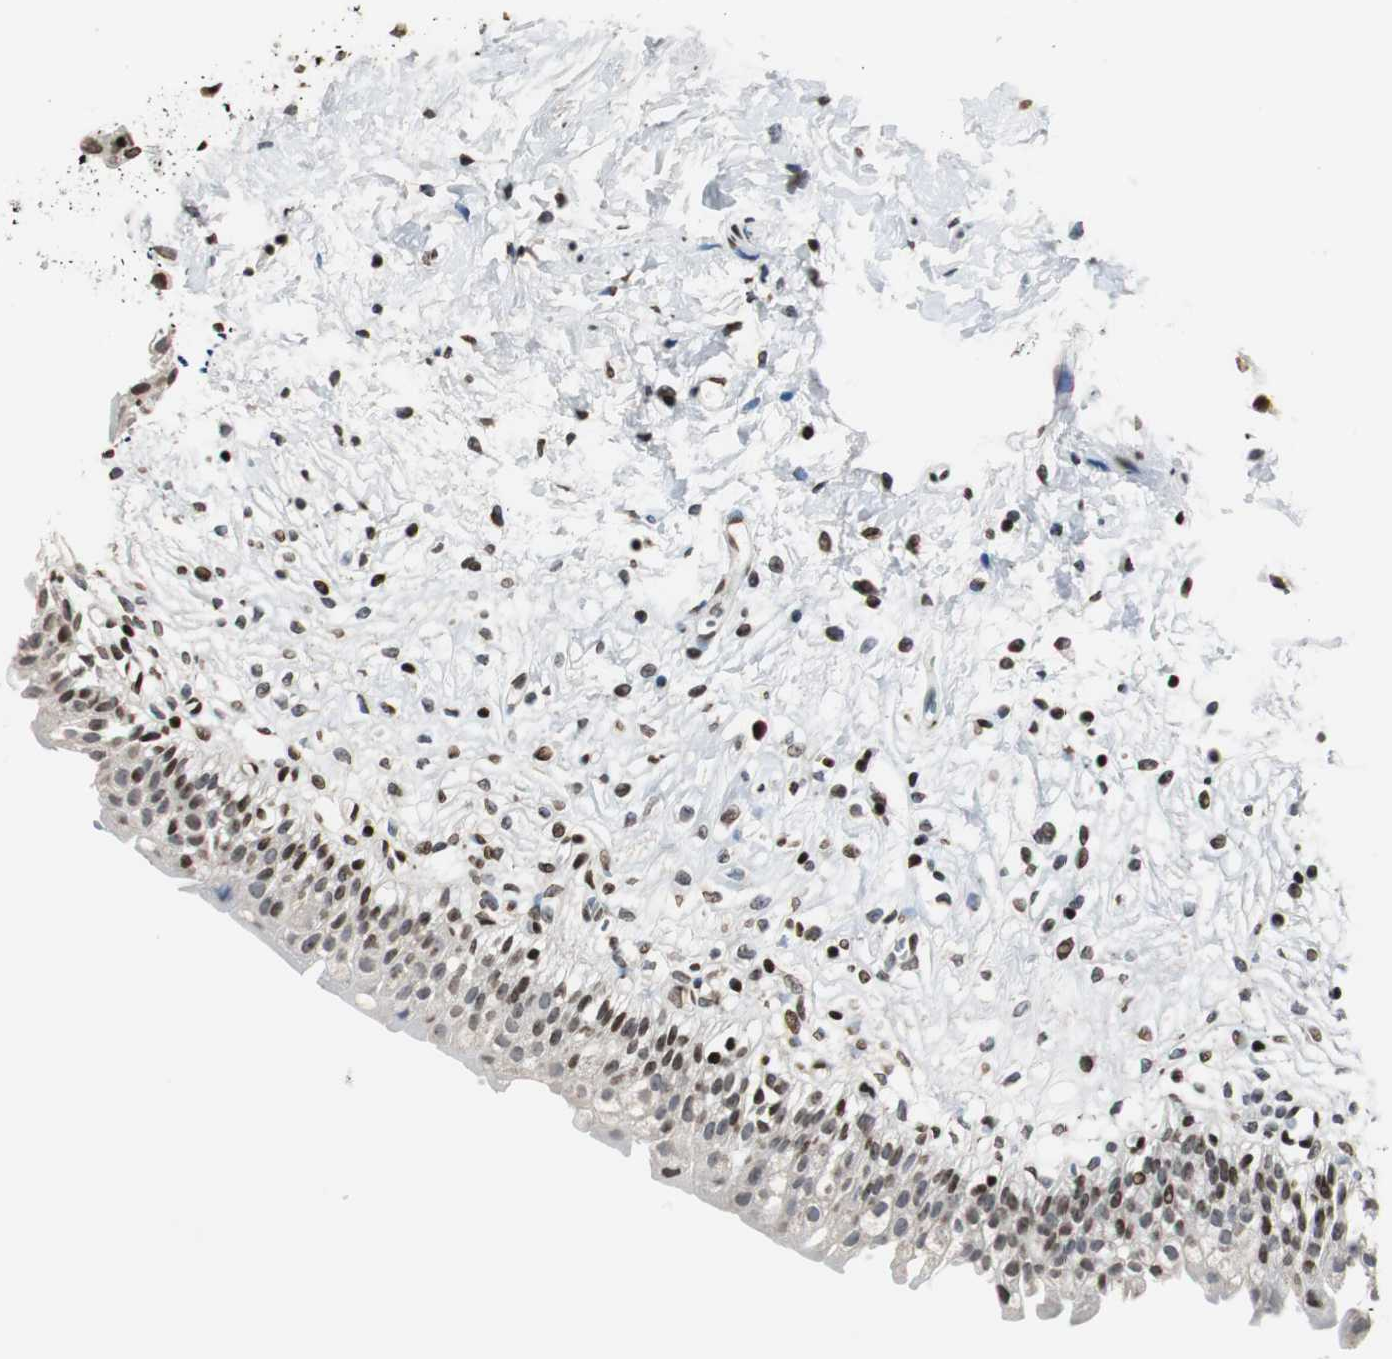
{"staining": {"intensity": "strong", "quantity": "<25%", "location": "nuclear"}, "tissue": "urinary bladder", "cell_type": "Urothelial cells", "image_type": "normal", "snomed": [{"axis": "morphology", "description": "Normal tissue, NOS"}, {"axis": "topography", "description": "Urinary bladder"}], "caption": "IHC of benign urinary bladder reveals medium levels of strong nuclear positivity in approximately <25% of urothelial cells.", "gene": "PAXIP1", "patient": {"sex": "female", "age": 80}}